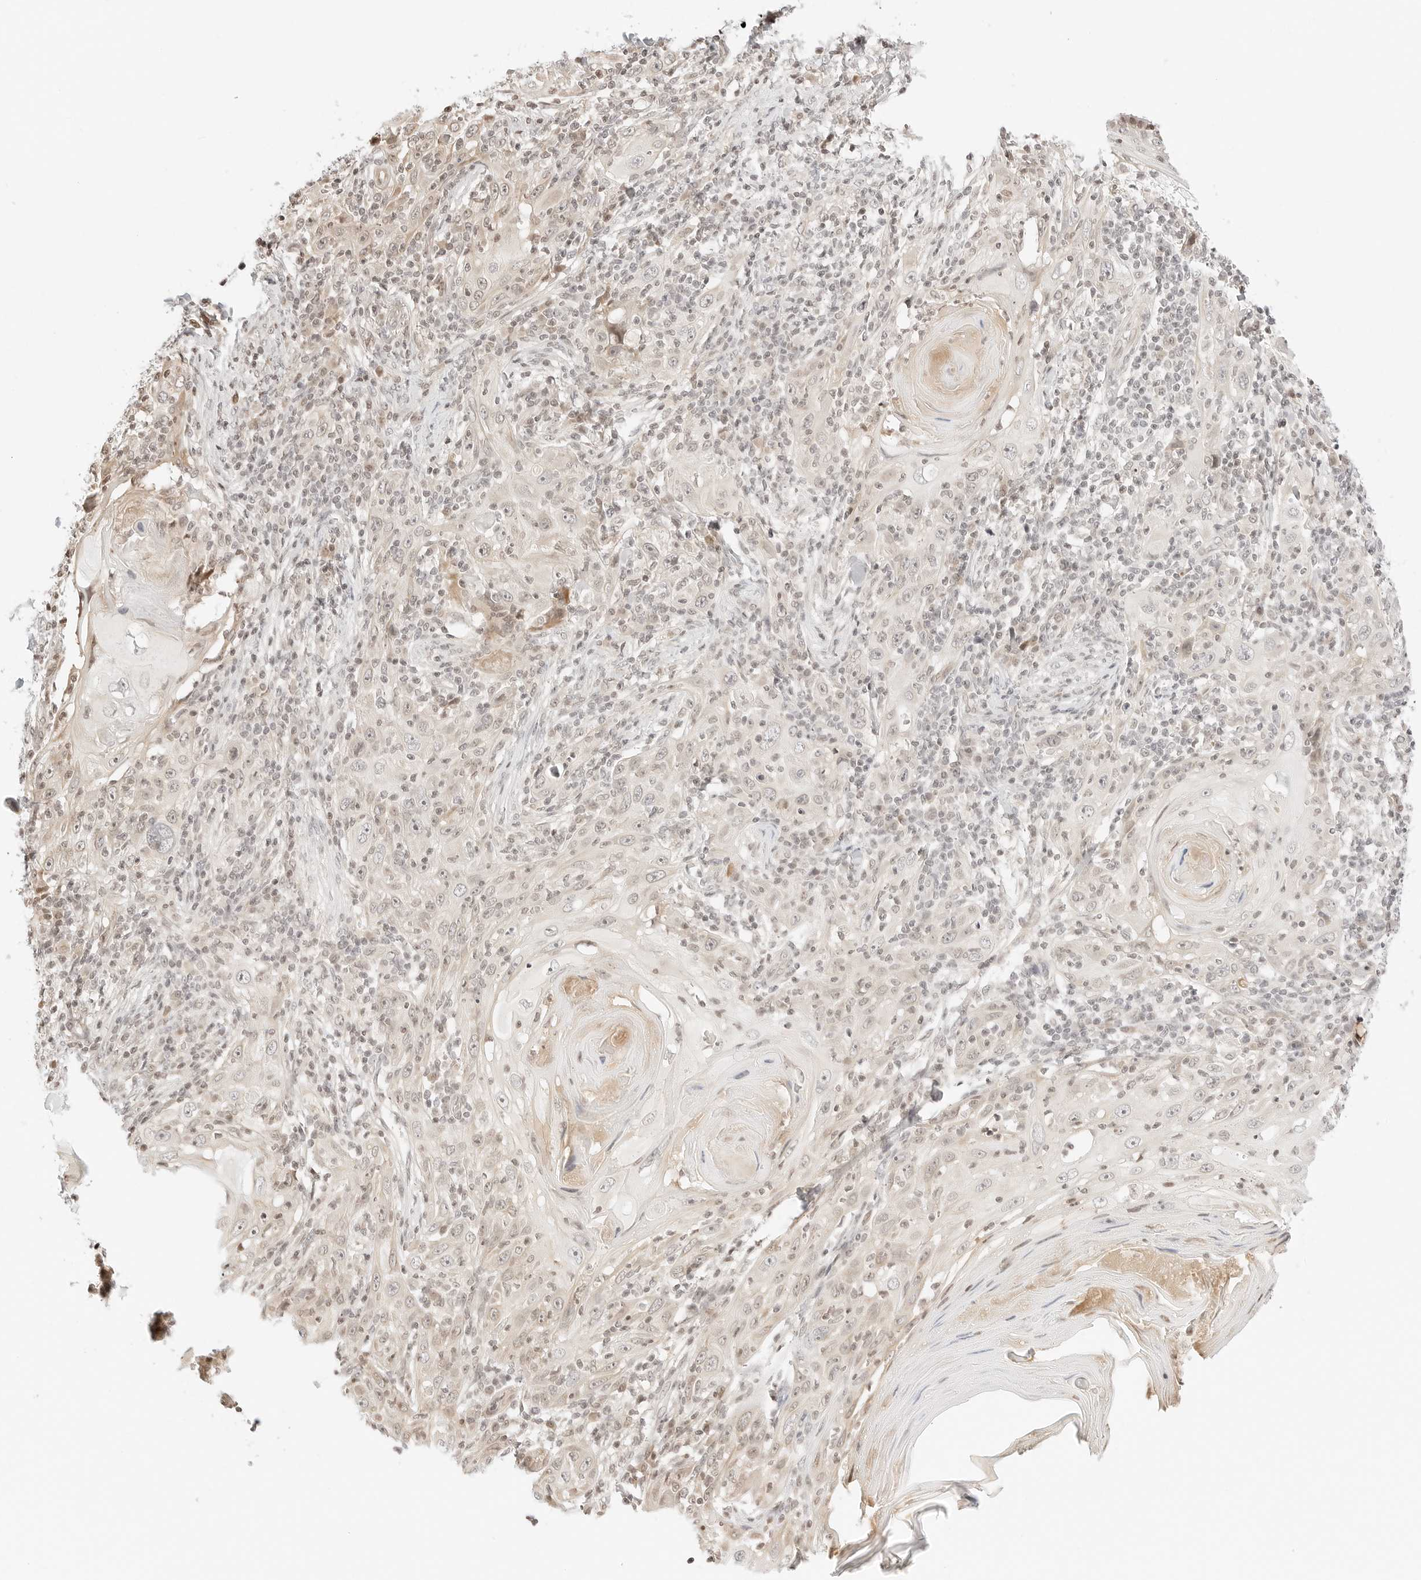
{"staining": {"intensity": "negative", "quantity": "none", "location": "none"}, "tissue": "skin cancer", "cell_type": "Tumor cells", "image_type": "cancer", "snomed": [{"axis": "morphology", "description": "Squamous cell carcinoma, NOS"}, {"axis": "topography", "description": "Skin"}], "caption": "Immunohistochemistry (IHC) image of human squamous cell carcinoma (skin) stained for a protein (brown), which demonstrates no staining in tumor cells. (DAB immunohistochemistry, high magnification).", "gene": "RPS6KL1", "patient": {"sex": "female", "age": 88}}